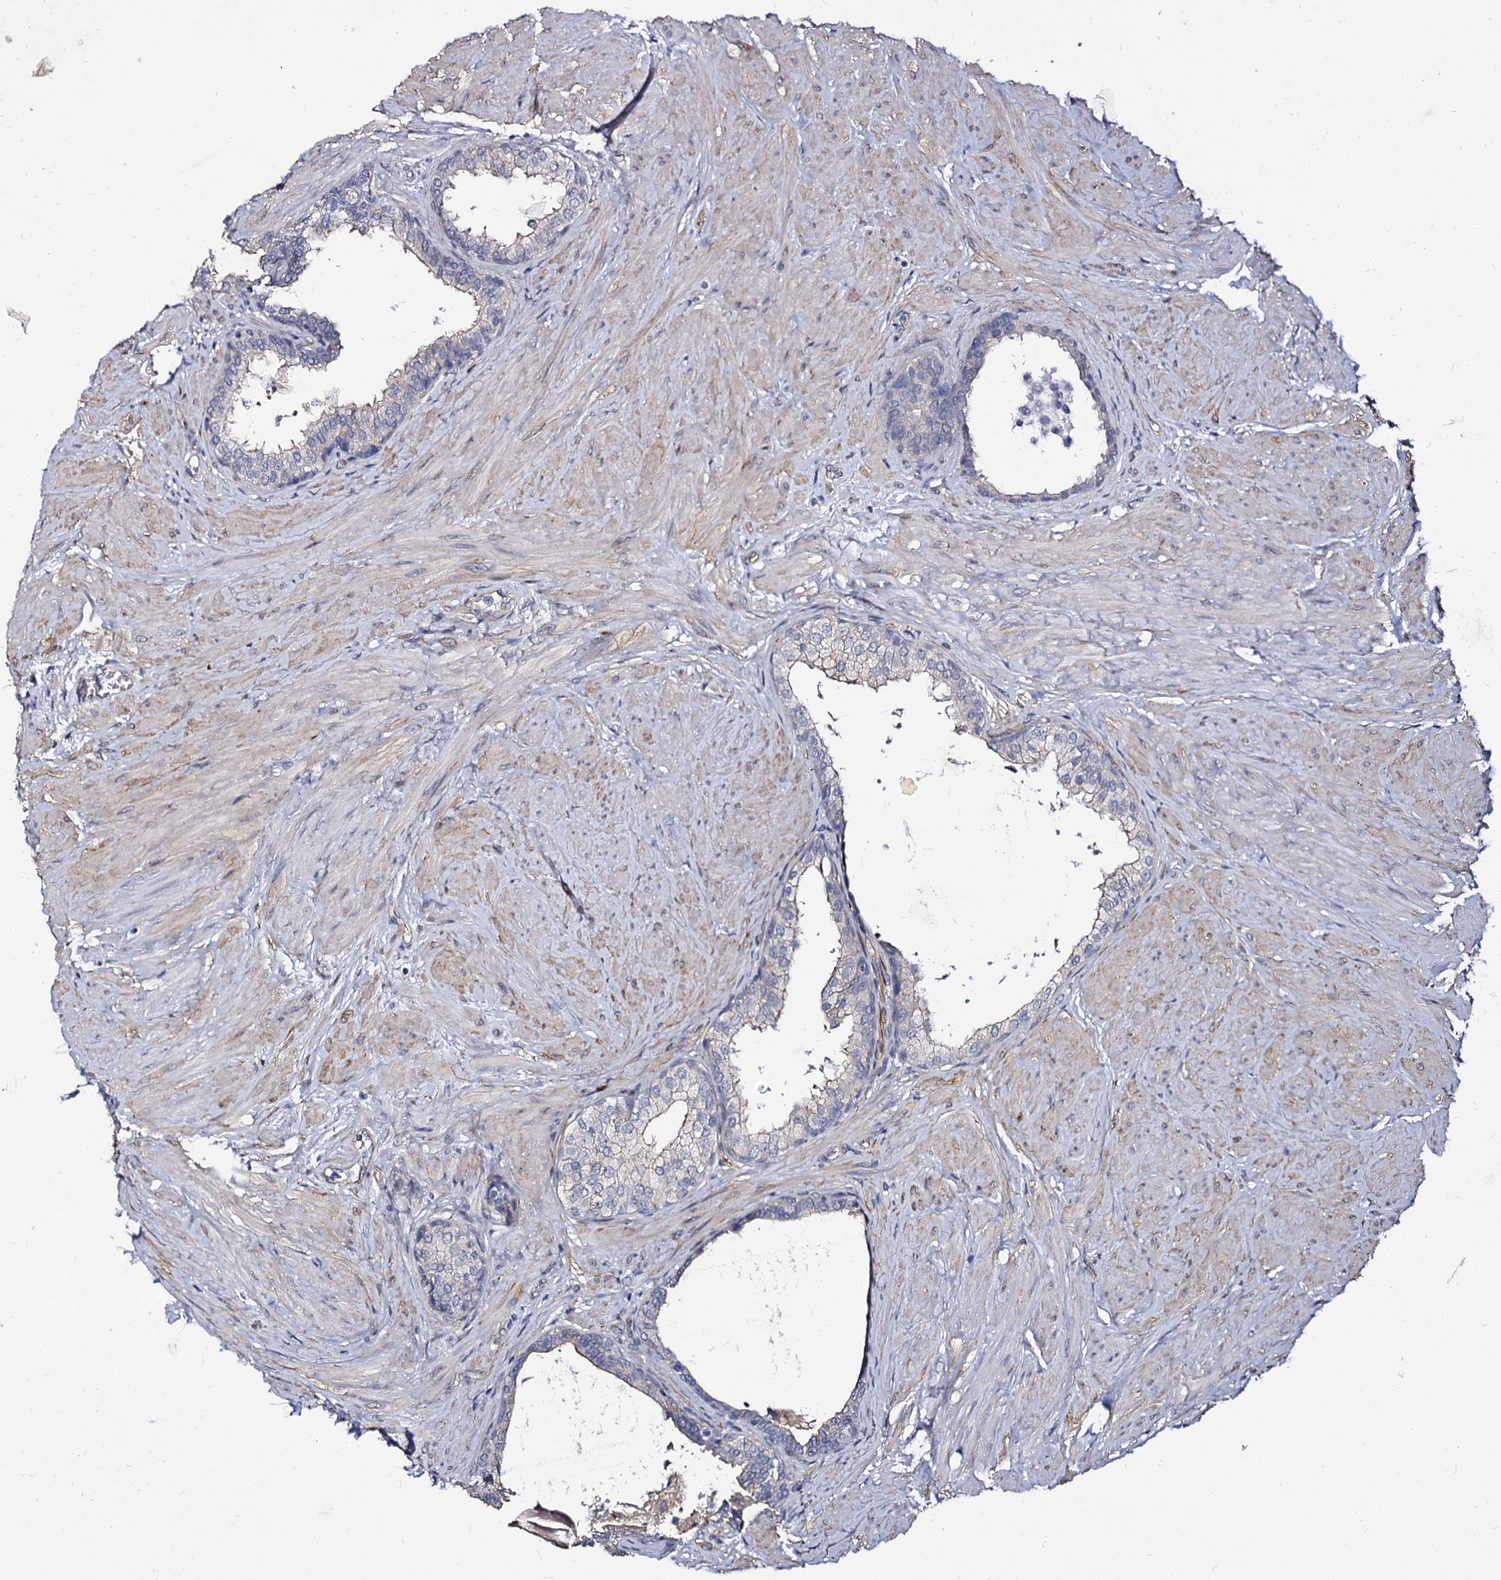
{"staining": {"intensity": "weak", "quantity": "<25%", "location": "cytoplasmic/membranous"}, "tissue": "prostate", "cell_type": "Glandular cells", "image_type": "normal", "snomed": [{"axis": "morphology", "description": "Normal tissue, NOS"}, {"axis": "topography", "description": "Prostate"}], "caption": "This is a image of IHC staining of benign prostate, which shows no expression in glandular cells. (Stains: DAB immunohistochemistry (IHC) with hematoxylin counter stain, Microscopy: brightfield microscopy at high magnification).", "gene": "CBFB", "patient": {"sex": "male", "age": 48}}